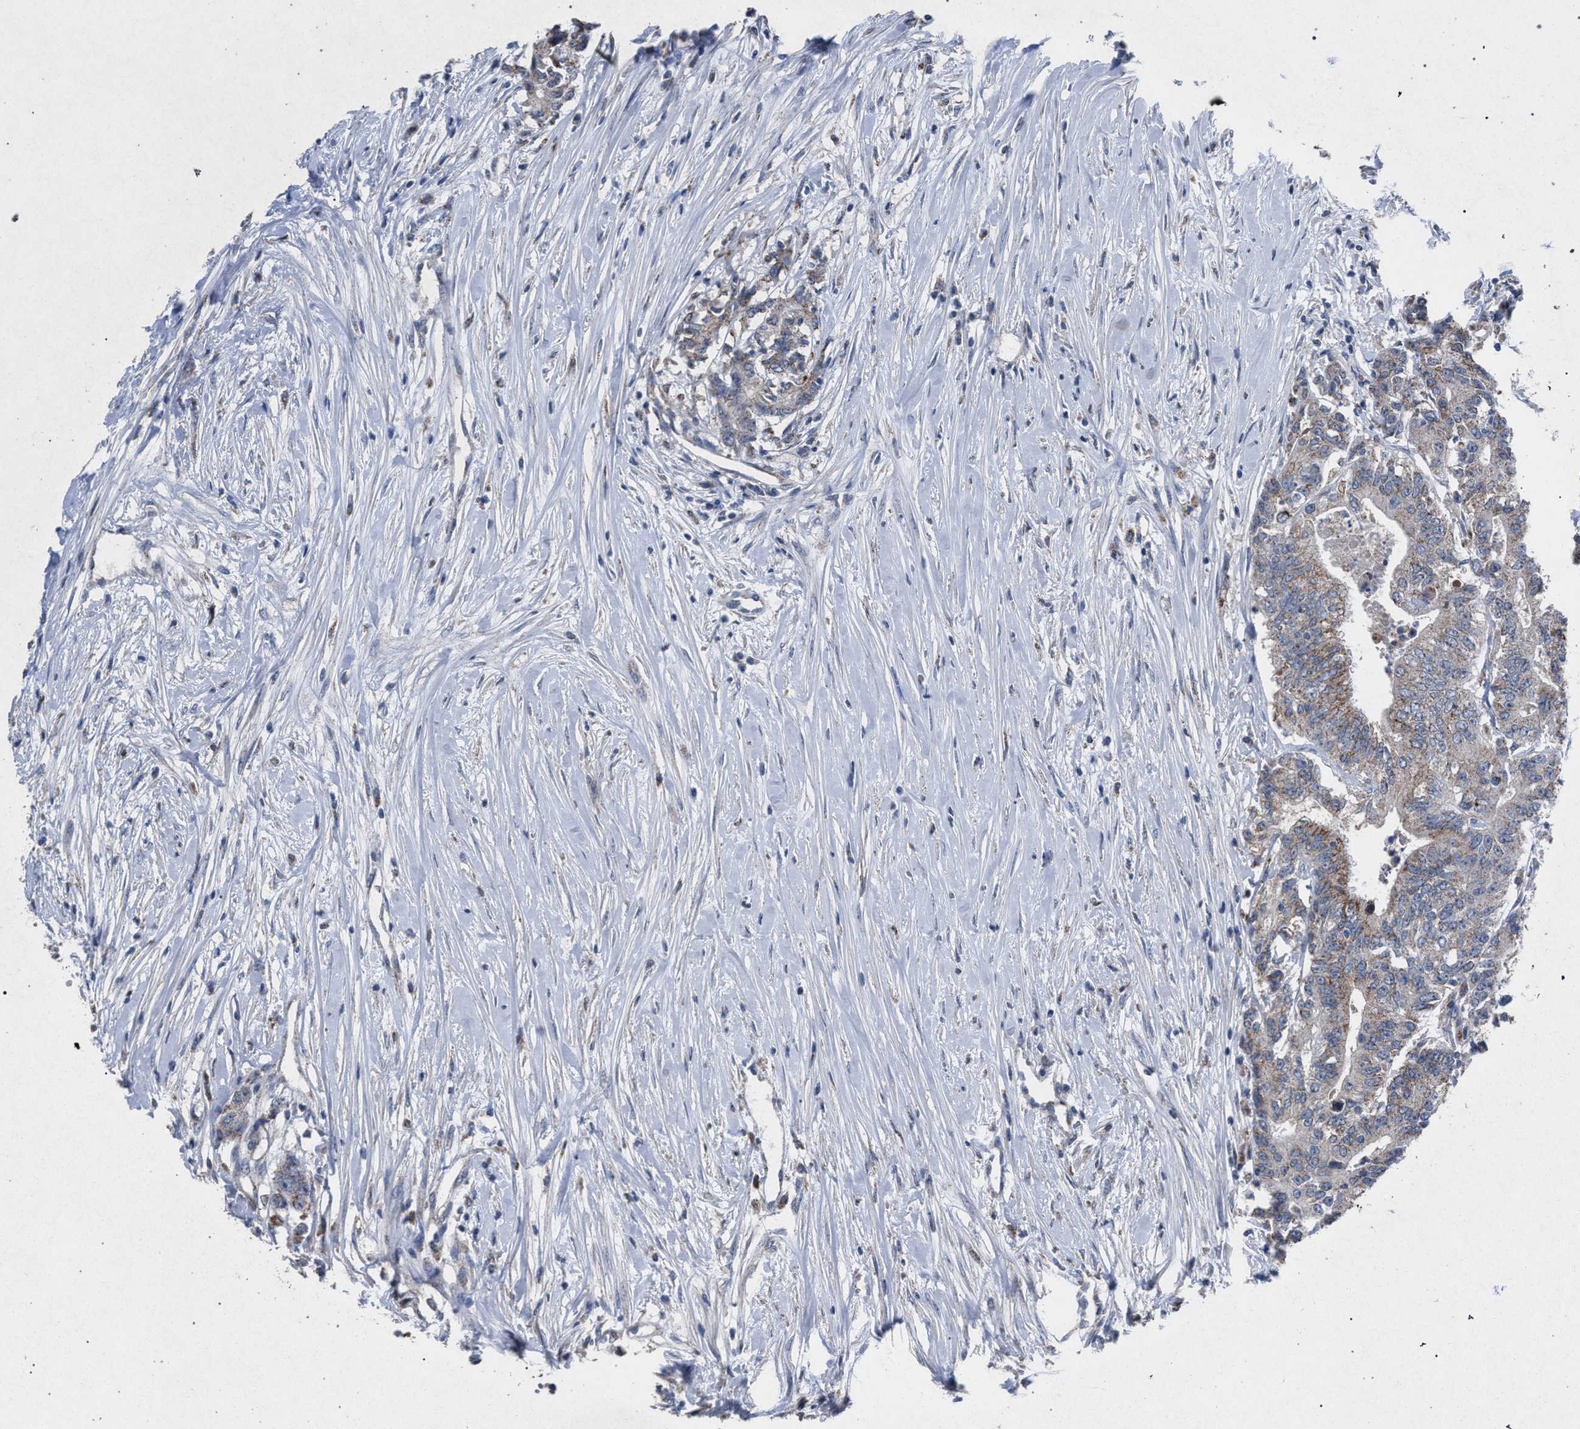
{"staining": {"intensity": "weak", "quantity": ">75%", "location": "cytoplasmic/membranous"}, "tissue": "colorectal cancer", "cell_type": "Tumor cells", "image_type": "cancer", "snomed": [{"axis": "morphology", "description": "Adenocarcinoma, NOS"}, {"axis": "topography", "description": "Colon"}], "caption": "Immunohistochemical staining of human colorectal adenocarcinoma exhibits low levels of weak cytoplasmic/membranous protein positivity in about >75% of tumor cells.", "gene": "HSD17B4", "patient": {"sex": "female", "age": 77}}